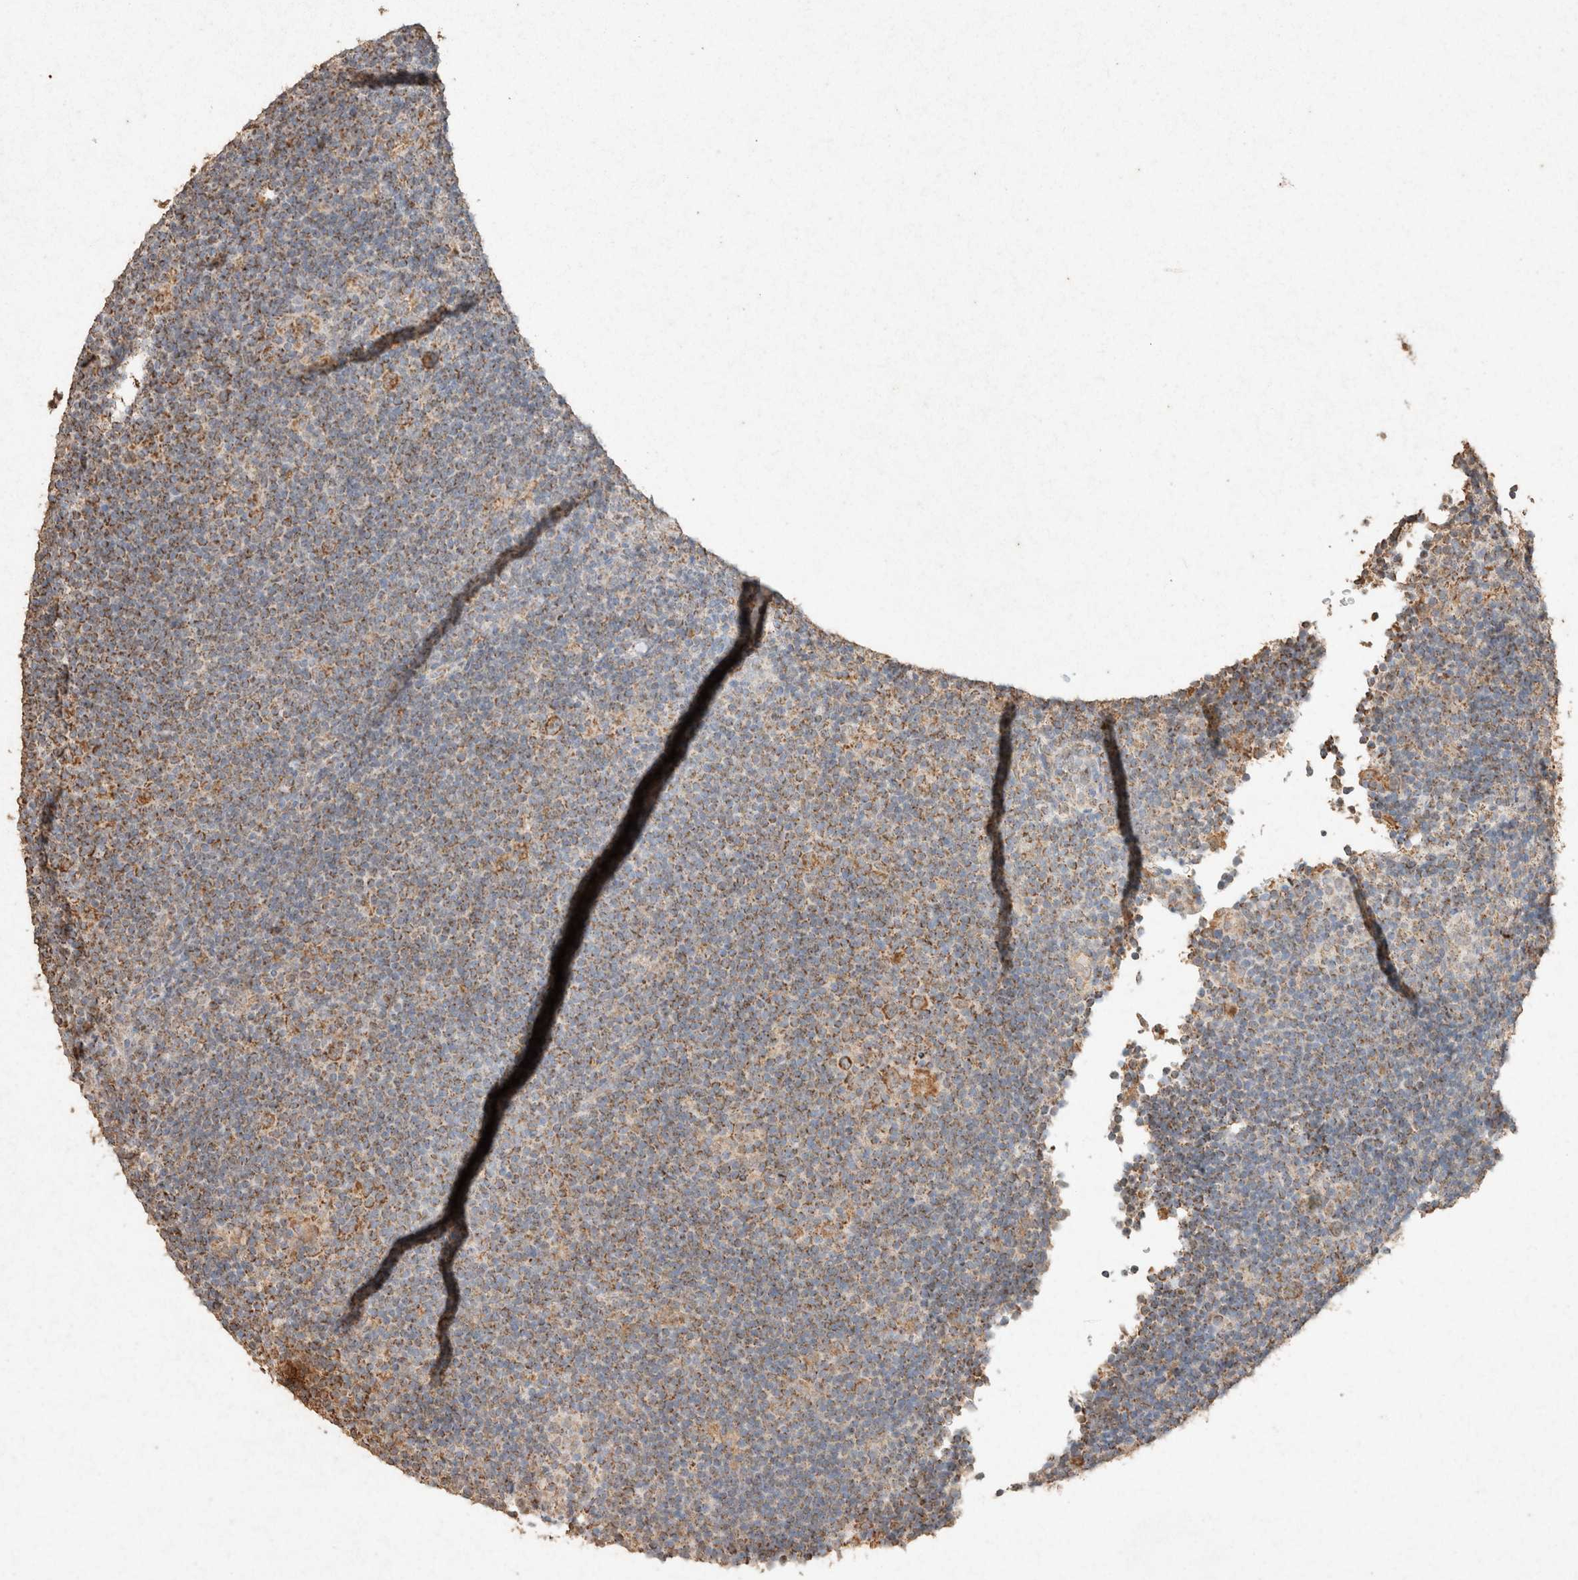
{"staining": {"intensity": "strong", "quantity": ">75%", "location": "cytoplasmic/membranous"}, "tissue": "lymphoma", "cell_type": "Tumor cells", "image_type": "cancer", "snomed": [{"axis": "morphology", "description": "Hodgkin's disease, NOS"}, {"axis": "topography", "description": "Lymph node"}], "caption": "DAB (3,3'-diaminobenzidine) immunohistochemical staining of human lymphoma shows strong cytoplasmic/membranous protein staining in approximately >75% of tumor cells. (DAB = brown stain, brightfield microscopy at high magnification).", "gene": "SDC2", "patient": {"sex": "female", "age": 57}}